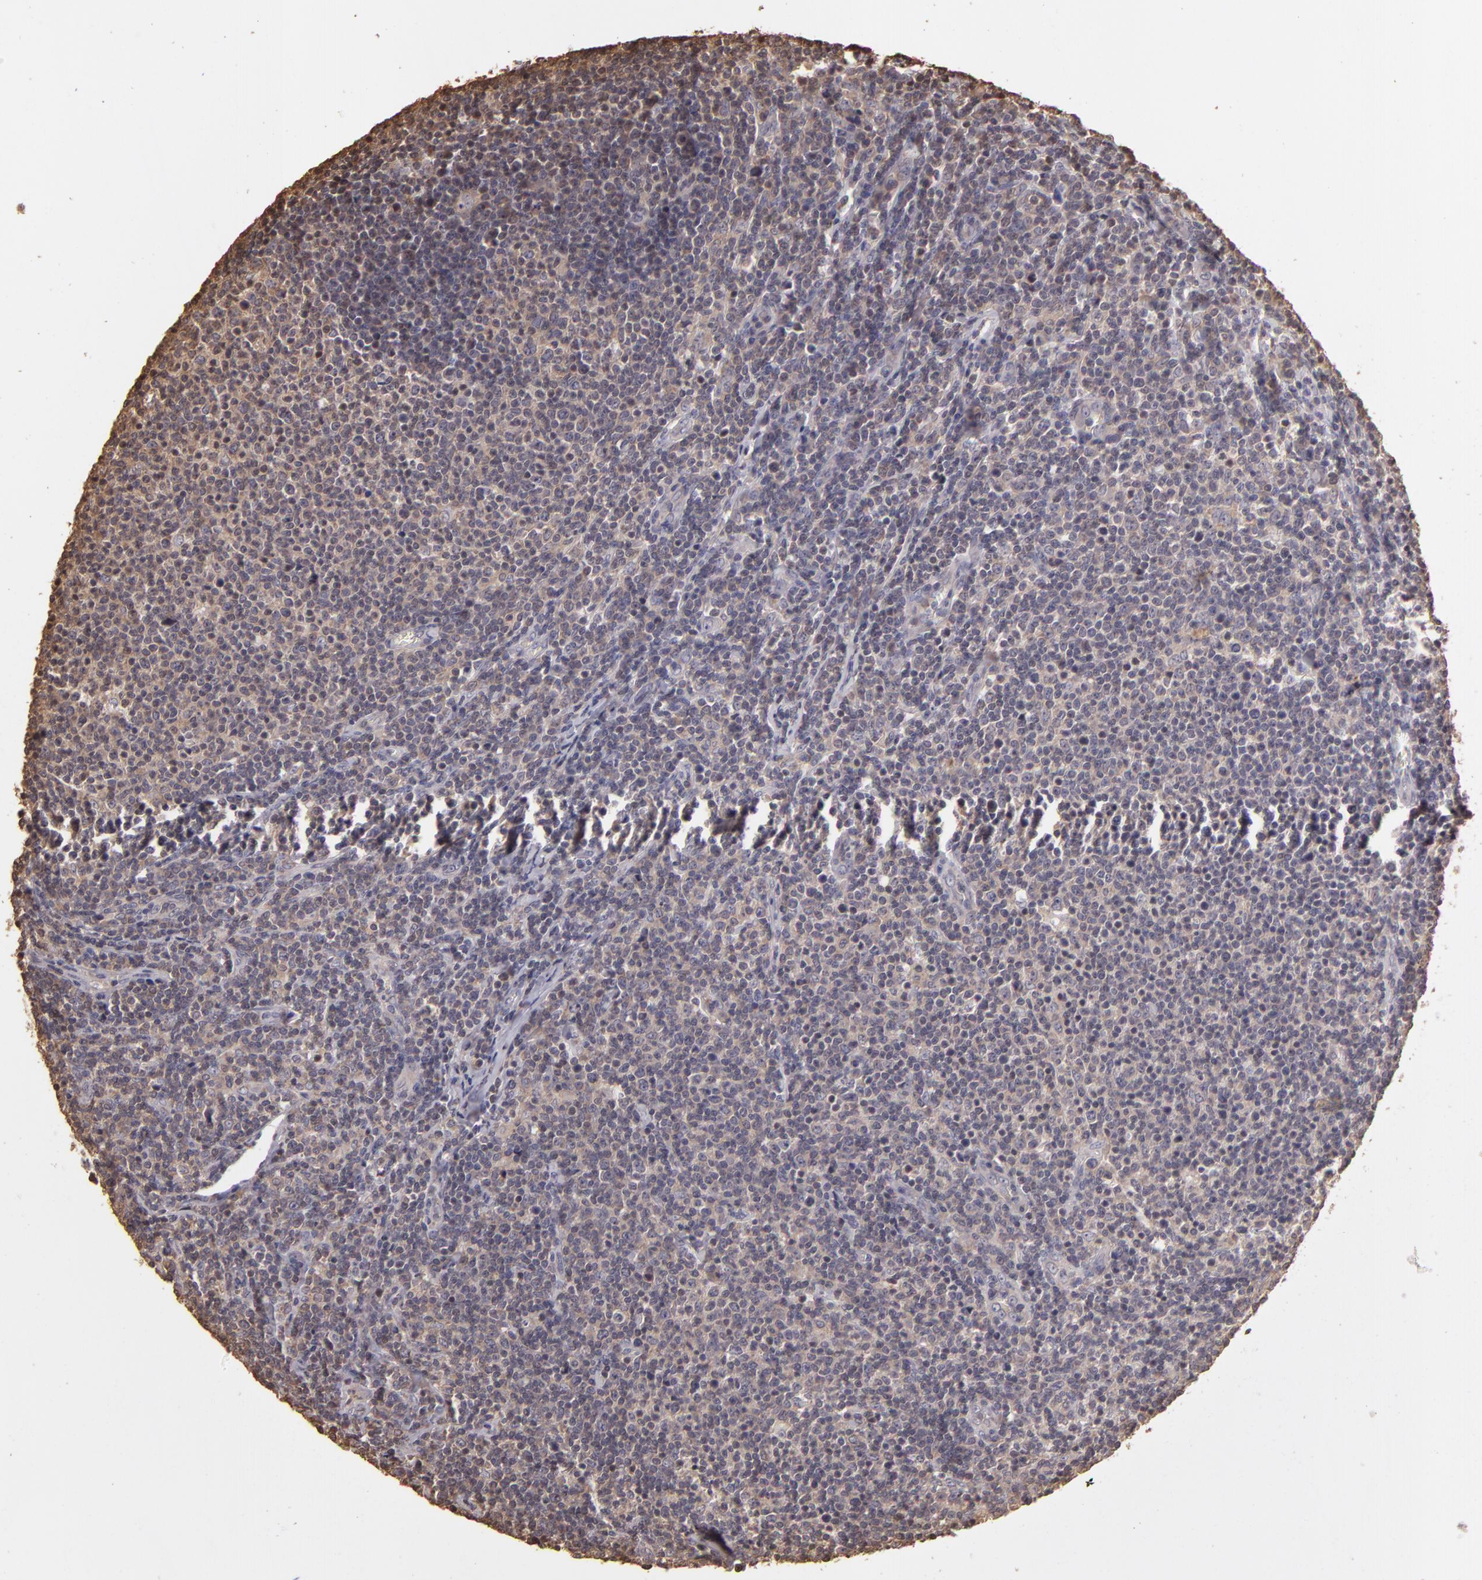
{"staining": {"intensity": "negative", "quantity": "none", "location": "none"}, "tissue": "lymphoma", "cell_type": "Tumor cells", "image_type": "cancer", "snomed": [{"axis": "morphology", "description": "Malignant lymphoma, non-Hodgkin's type, Low grade"}, {"axis": "topography", "description": "Lymph node"}], "caption": "This is a micrograph of immunohistochemistry (IHC) staining of low-grade malignant lymphoma, non-Hodgkin's type, which shows no staining in tumor cells.", "gene": "ARPC2", "patient": {"sex": "male", "age": 74}}